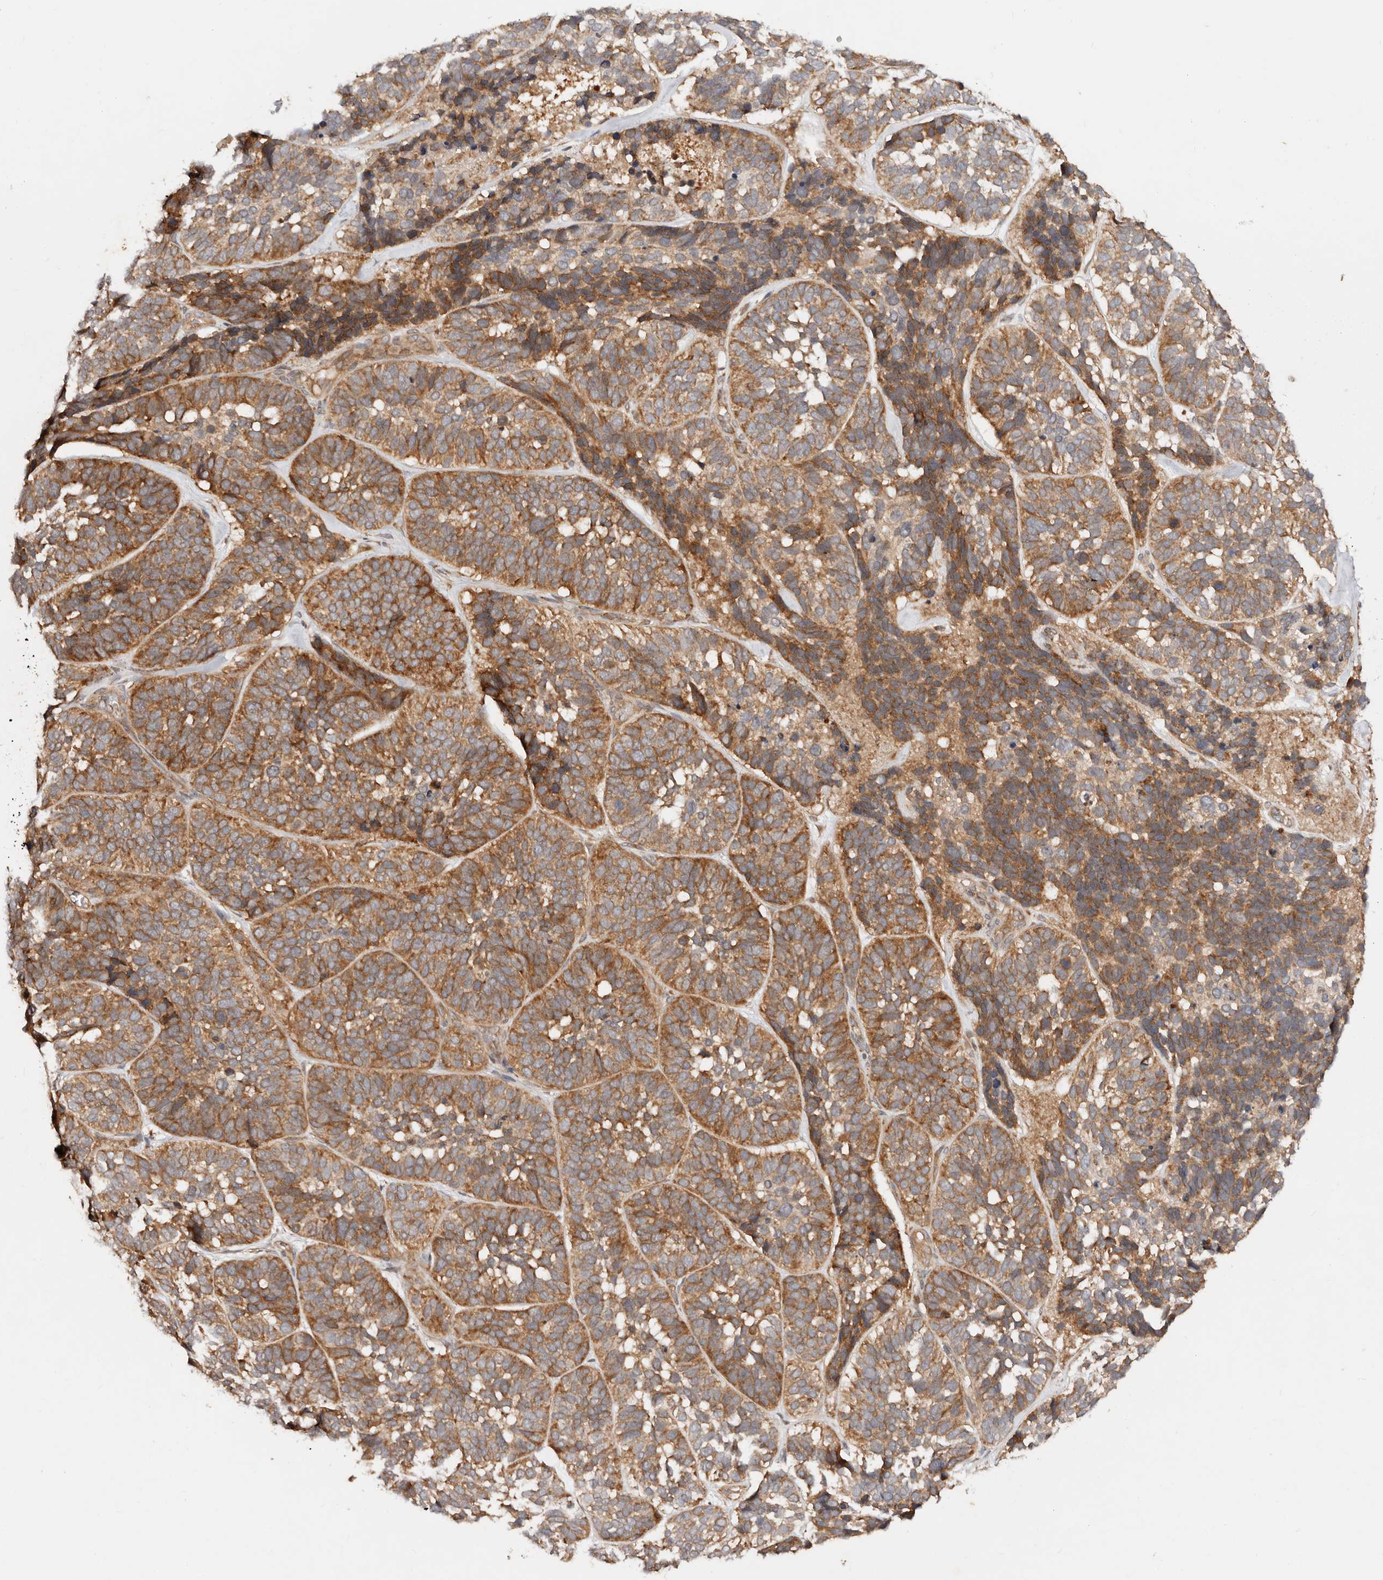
{"staining": {"intensity": "moderate", "quantity": ">75%", "location": "cytoplasmic/membranous"}, "tissue": "skin cancer", "cell_type": "Tumor cells", "image_type": "cancer", "snomed": [{"axis": "morphology", "description": "Basal cell carcinoma"}, {"axis": "topography", "description": "Skin"}], "caption": "IHC of skin basal cell carcinoma displays medium levels of moderate cytoplasmic/membranous expression in about >75% of tumor cells.", "gene": "DENND11", "patient": {"sex": "male", "age": 62}}